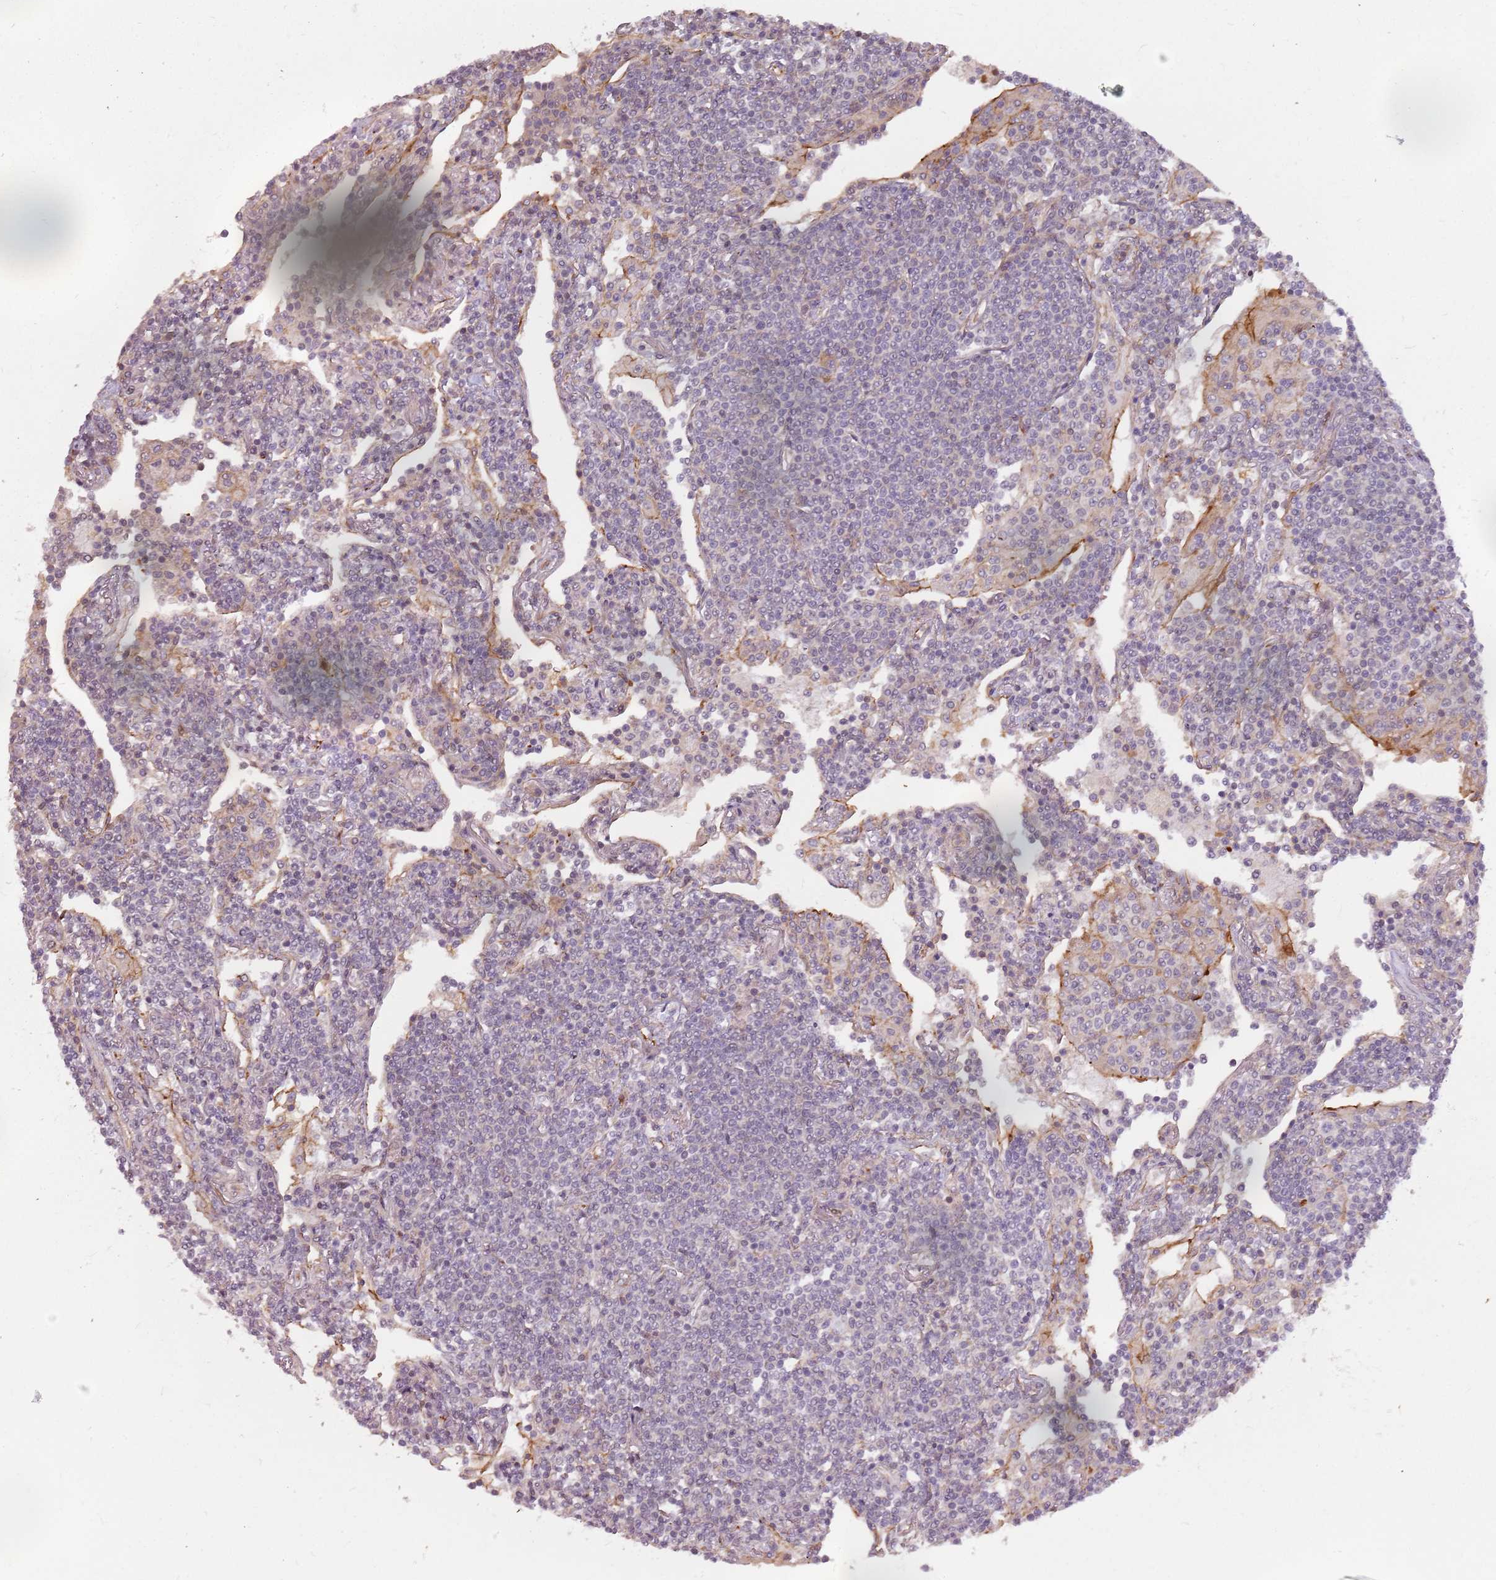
{"staining": {"intensity": "negative", "quantity": "none", "location": "none"}, "tissue": "lymphoma", "cell_type": "Tumor cells", "image_type": "cancer", "snomed": [{"axis": "morphology", "description": "Malignant lymphoma, non-Hodgkin's type, Low grade"}, {"axis": "topography", "description": "Lung"}], "caption": "An image of human low-grade malignant lymphoma, non-Hodgkin's type is negative for staining in tumor cells.", "gene": "PPP1R14C", "patient": {"sex": "female", "age": 71}}